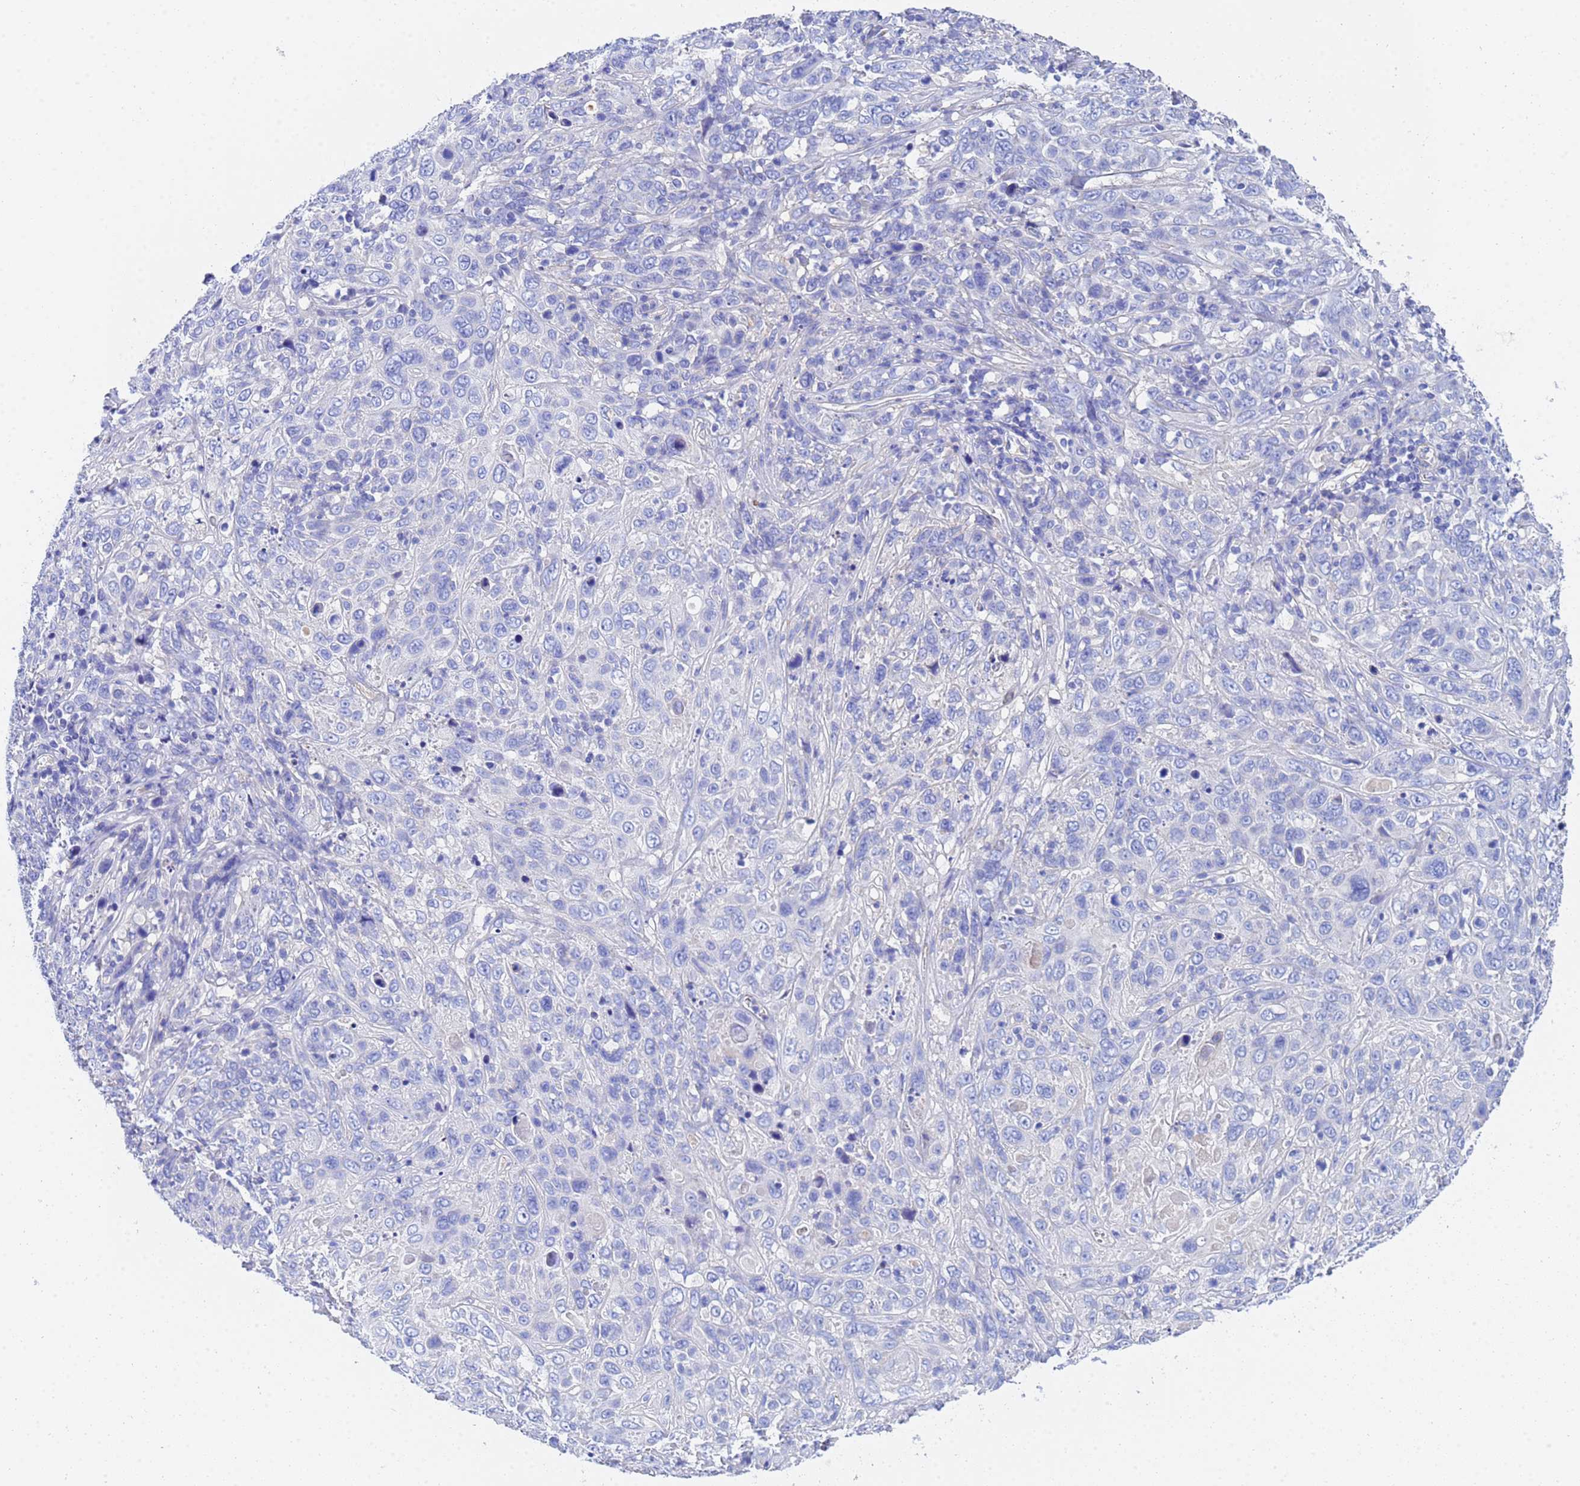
{"staining": {"intensity": "negative", "quantity": "none", "location": "none"}, "tissue": "cervical cancer", "cell_type": "Tumor cells", "image_type": "cancer", "snomed": [{"axis": "morphology", "description": "Squamous cell carcinoma, NOS"}, {"axis": "topography", "description": "Cervix"}], "caption": "Immunohistochemistry (IHC) image of neoplastic tissue: cervical squamous cell carcinoma stained with DAB displays no significant protein staining in tumor cells.", "gene": "CST4", "patient": {"sex": "female", "age": 46}}